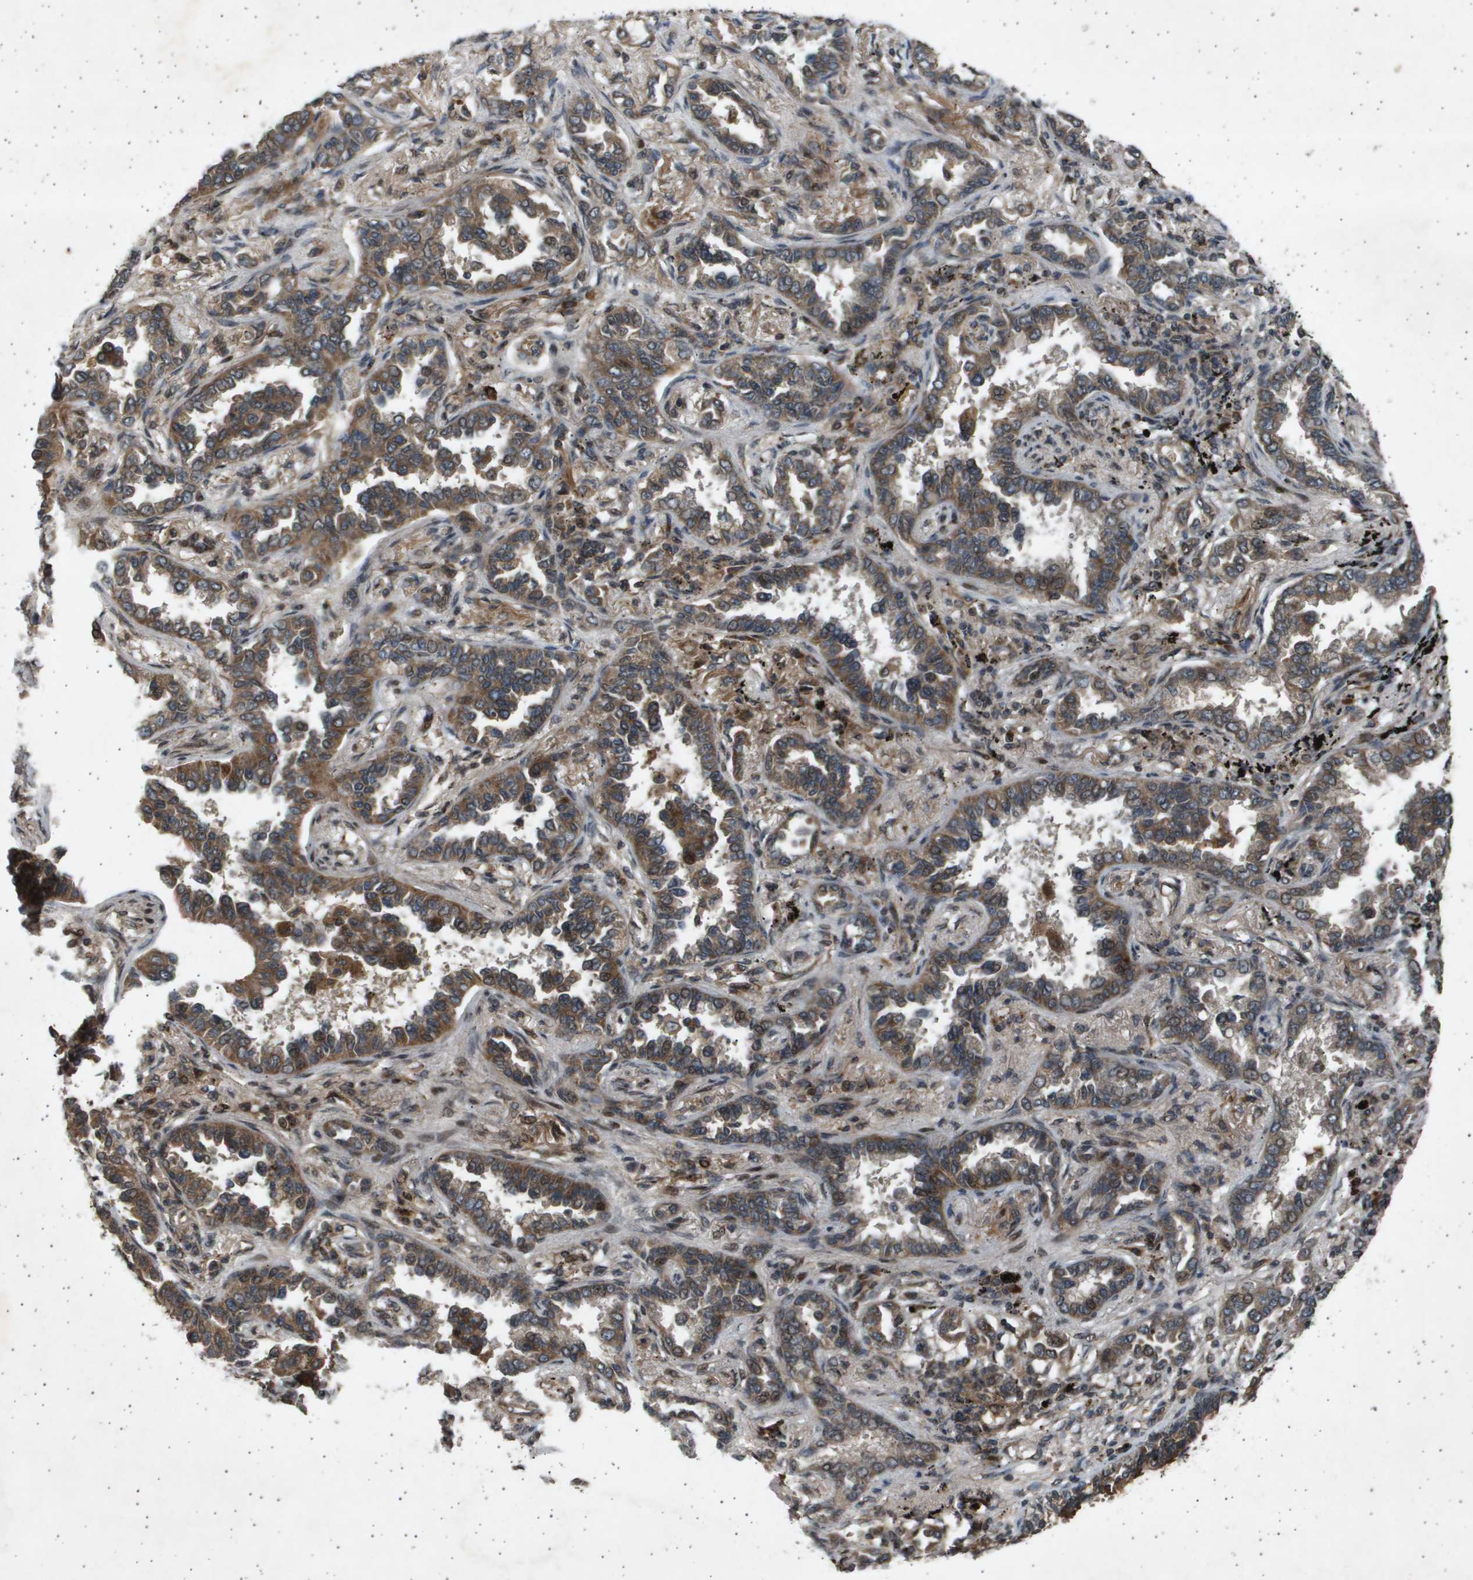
{"staining": {"intensity": "moderate", "quantity": ">75%", "location": "cytoplasmic/membranous,nuclear"}, "tissue": "lung cancer", "cell_type": "Tumor cells", "image_type": "cancer", "snomed": [{"axis": "morphology", "description": "Normal tissue, NOS"}, {"axis": "morphology", "description": "Adenocarcinoma, NOS"}, {"axis": "topography", "description": "Lung"}], "caption": "The immunohistochemical stain shows moderate cytoplasmic/membranous and nuclear staining in tumor cells of adenocarcinoma (lung) tissue. Nuclei are stained in blue.", "gene": "TNRC6A", "patient": {"sex": "male", "age": 59}}